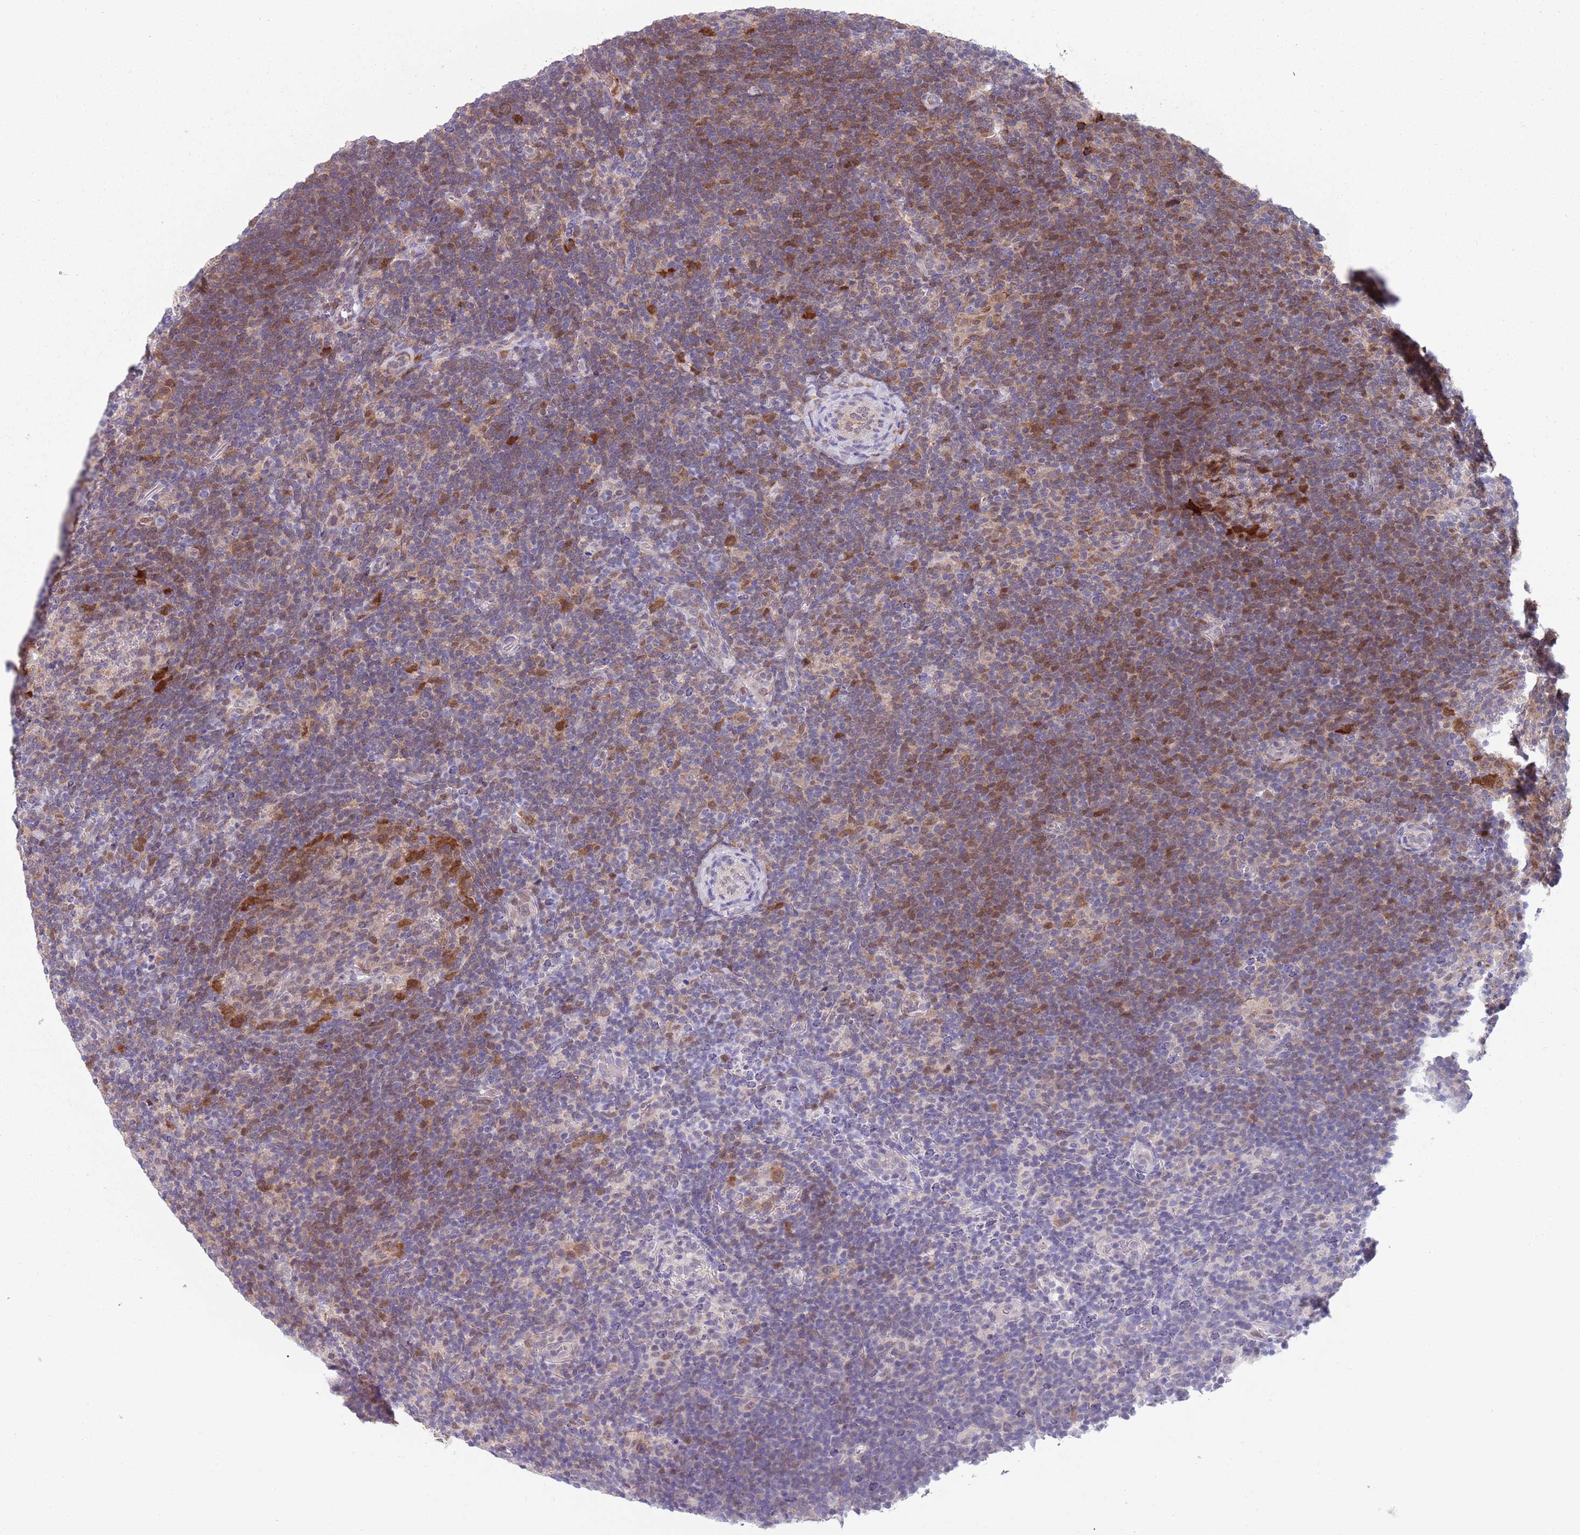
{"staining": {"intensity": "moderate", "quantity": "25%-75%", "location": "cytoplasmic/membranous,nuclear"}, "tissue": "lymphoma", "cell_type": "Tumor cells", "image_type": "cancer", "snomed": [{"axis": "morphology", "description": "Hodgkin's disease, NOS"}, {"axis": "topography", "description": "Lymph node"}], "caption": "IHC of human lymphoma demonstrates medium levels of moderate cytoplasmic/membranous and nuclear expression in approximately 25%-75% of tumor cells. The staining was performed using DAB, with brown indicating positive protein expression. Nuclei are stained blue with hematoxylin.", "gene": "CLNS1A", "patient": {"sex": "female", "age": 57}}